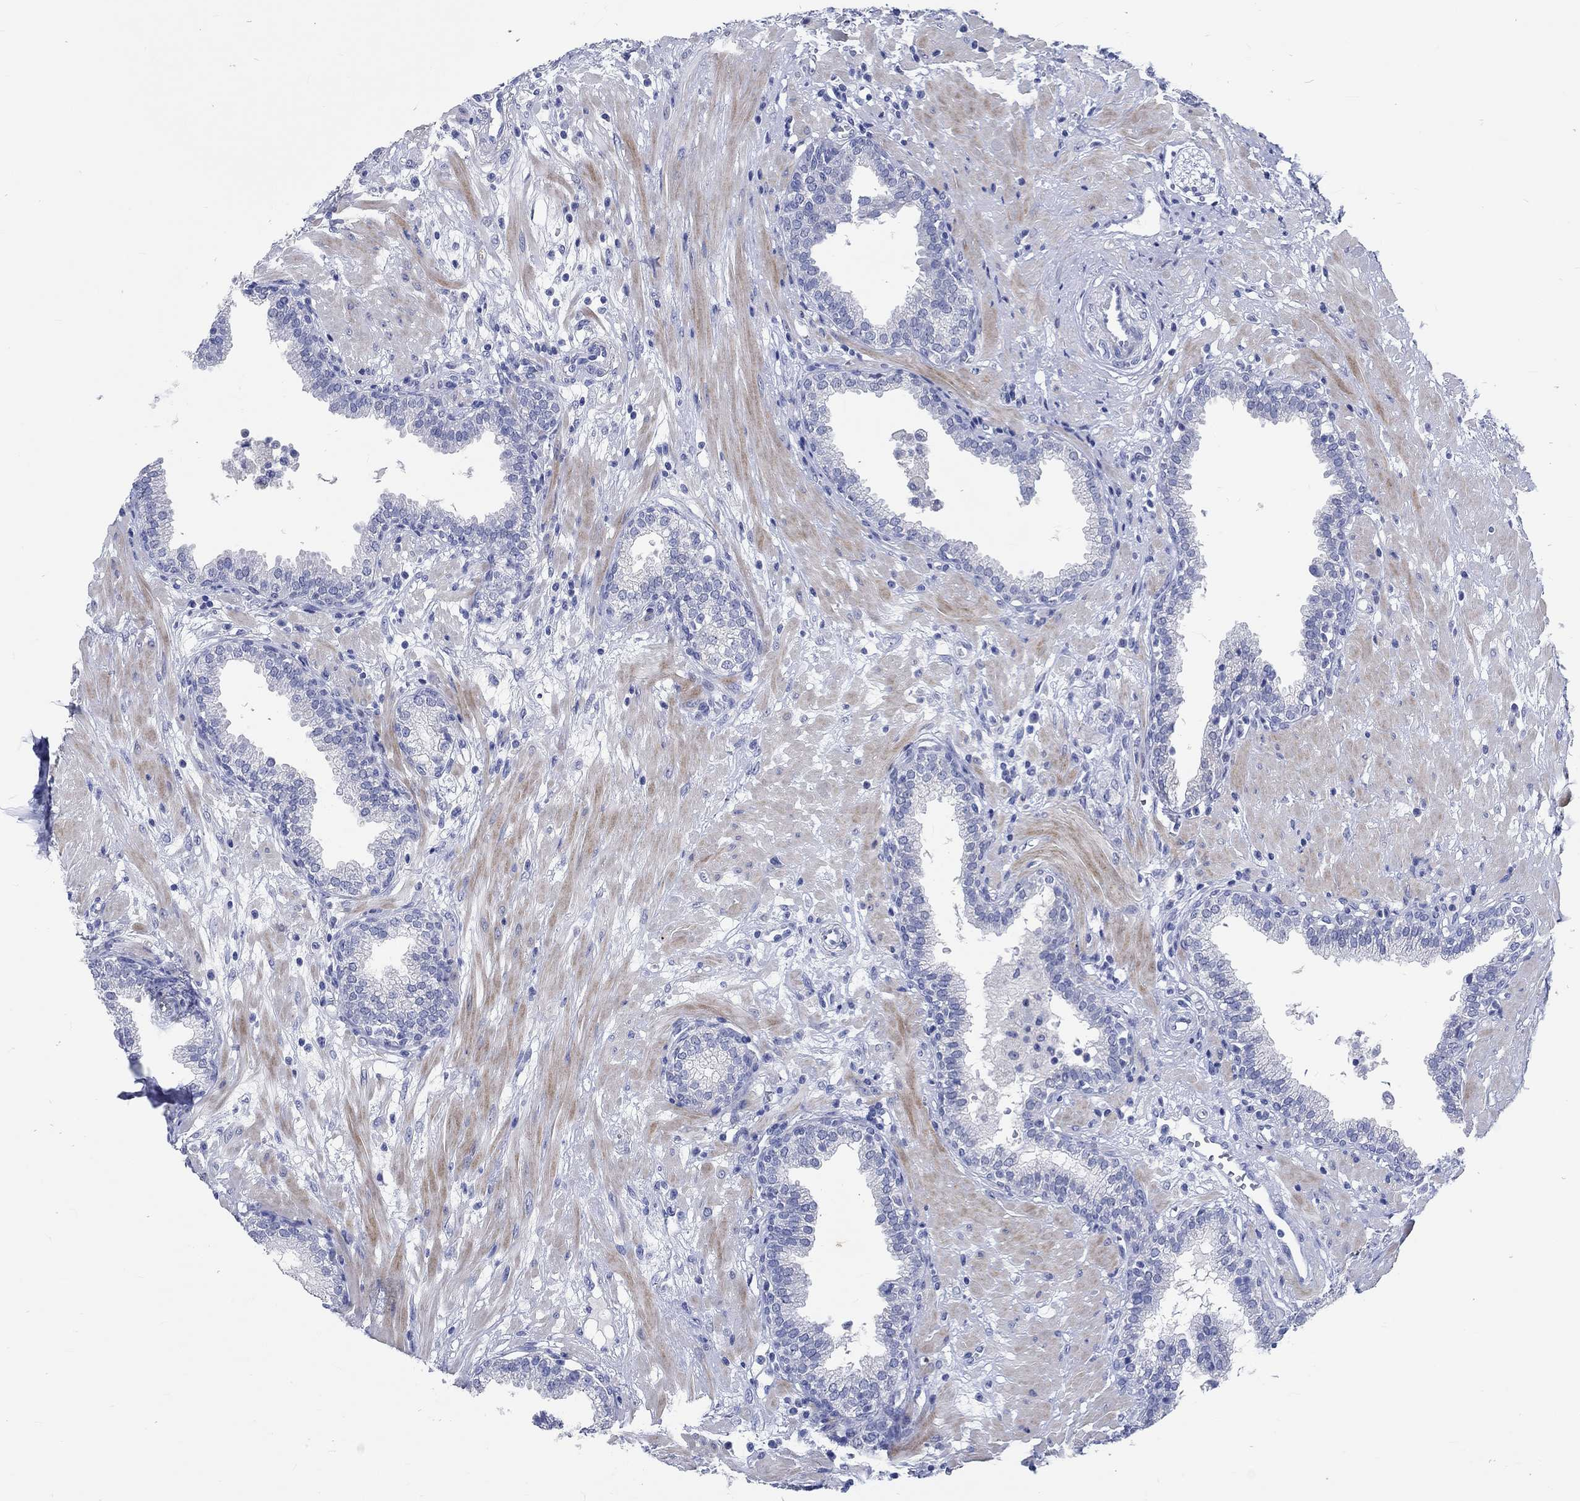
{"staining": {"intensity": "negative", "quantity": "none", "location": "none"}, "tissue": "prostate", "cell_type": "Glandular cells", "image_type": "normal", "snomed": [{"axis": "morphology", "description": "Normal tissue, NOS"}, {"axis": "topography", "description": "Prostate"}], "caption": "This micrograph is of benign prostate stained with immunohistochemistry (IHC) to label a protein in brown with the nuclei are counter-stained blue. There is no staining in glandular cells.", "gene": "C4orf47", "patient": {"sex": "male", "age": 64}}